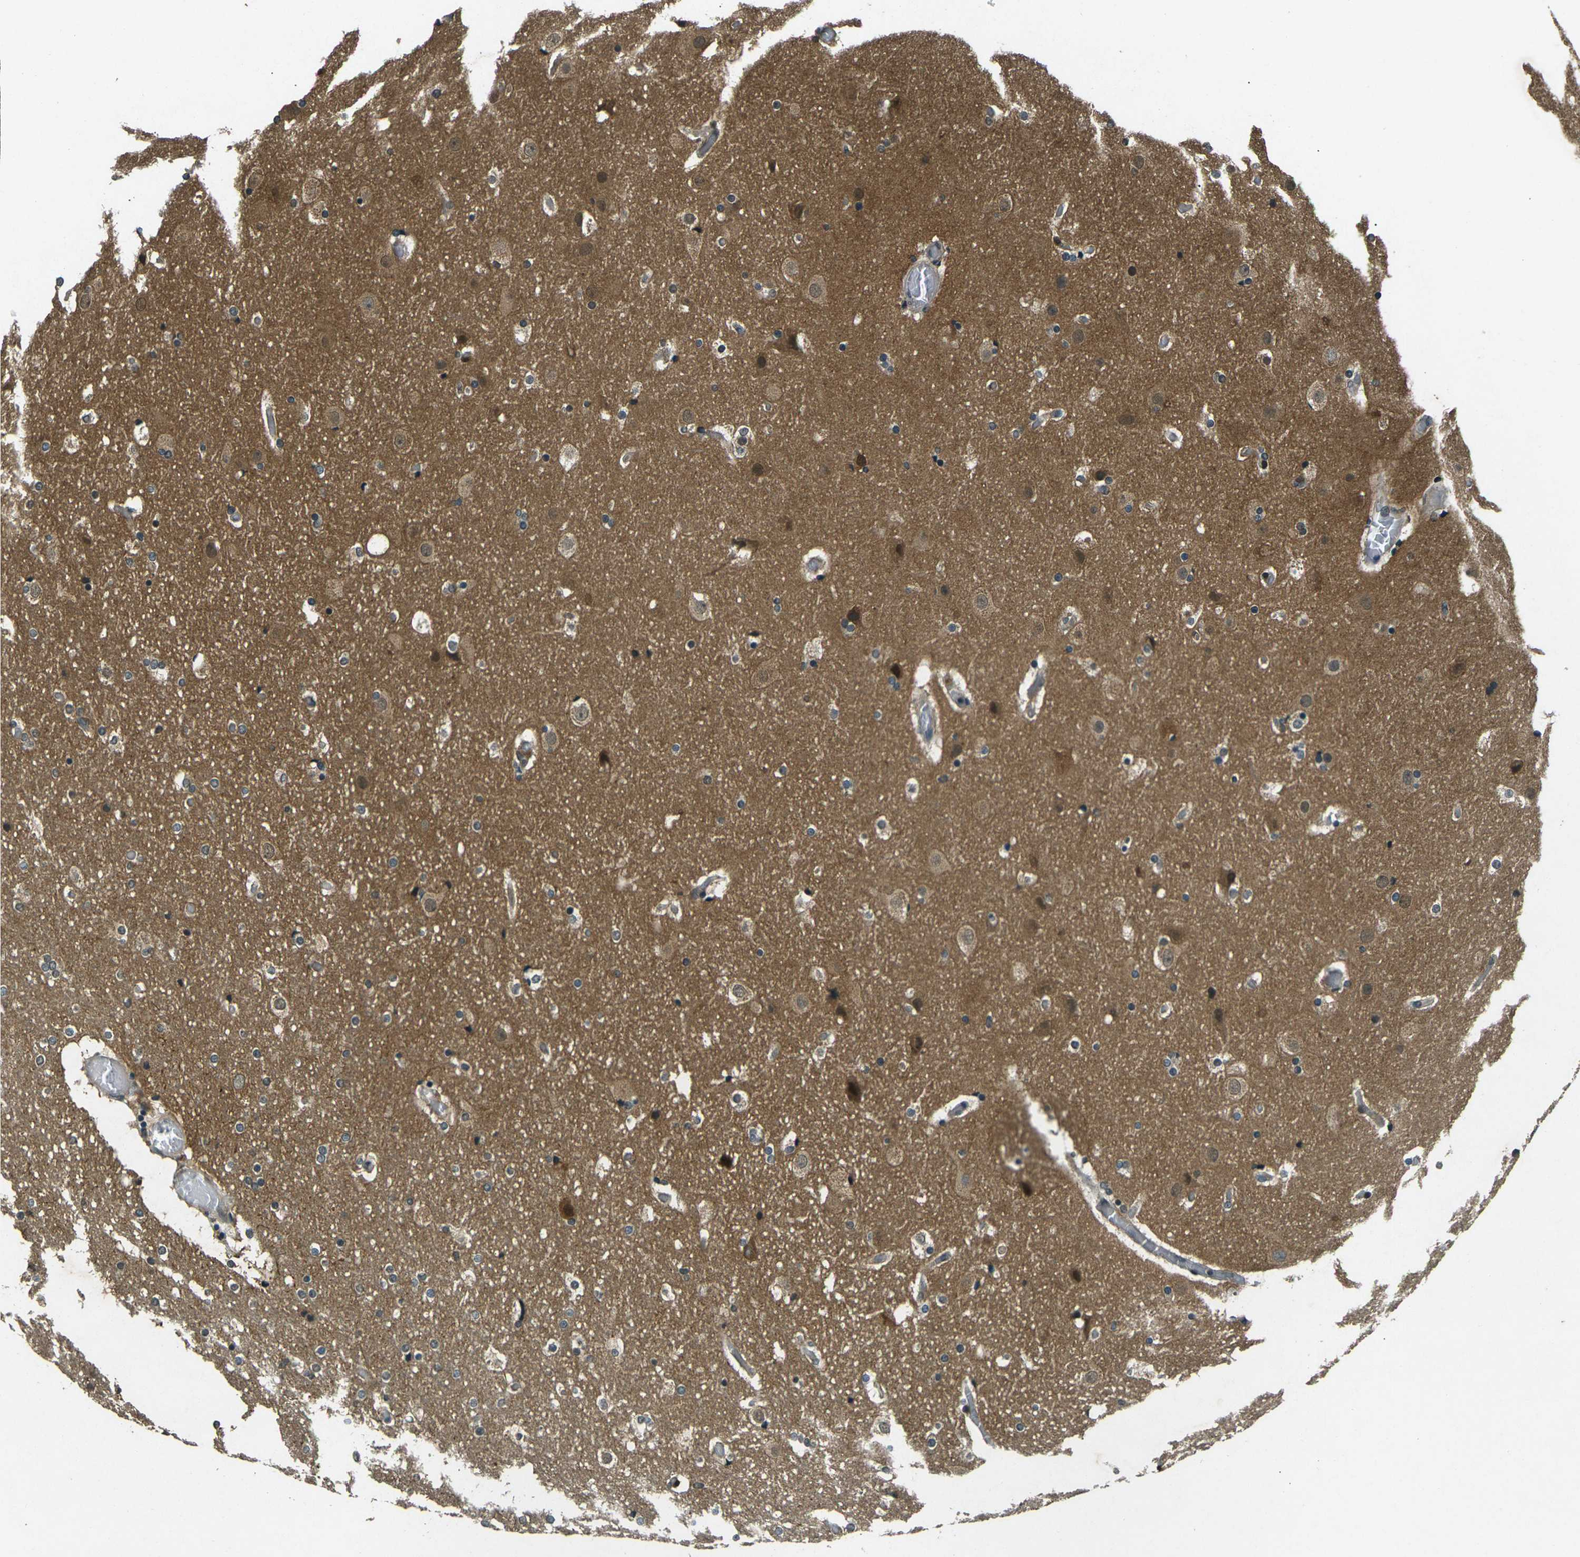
{"staining": {"intensity": "negative", "quantity": "none", "location": "none"}, "tissue": "cerebral cortex", "cell_type": "Endothelial cells", "image_type": "normal", "snomed": [{"axis": "morphology", "description": "Normal tissue, NOS"}, {"axis": "topography", "description": "Cerebral cortex"}], "caption": "High power microscopy micrograph of an immunohistochemistry histopathology image of benign cerebral cortex, revealing no significant positivity in endothelial cells.", "gene": "PDE2A", "patient": {"sex": "male", "age": 57}}